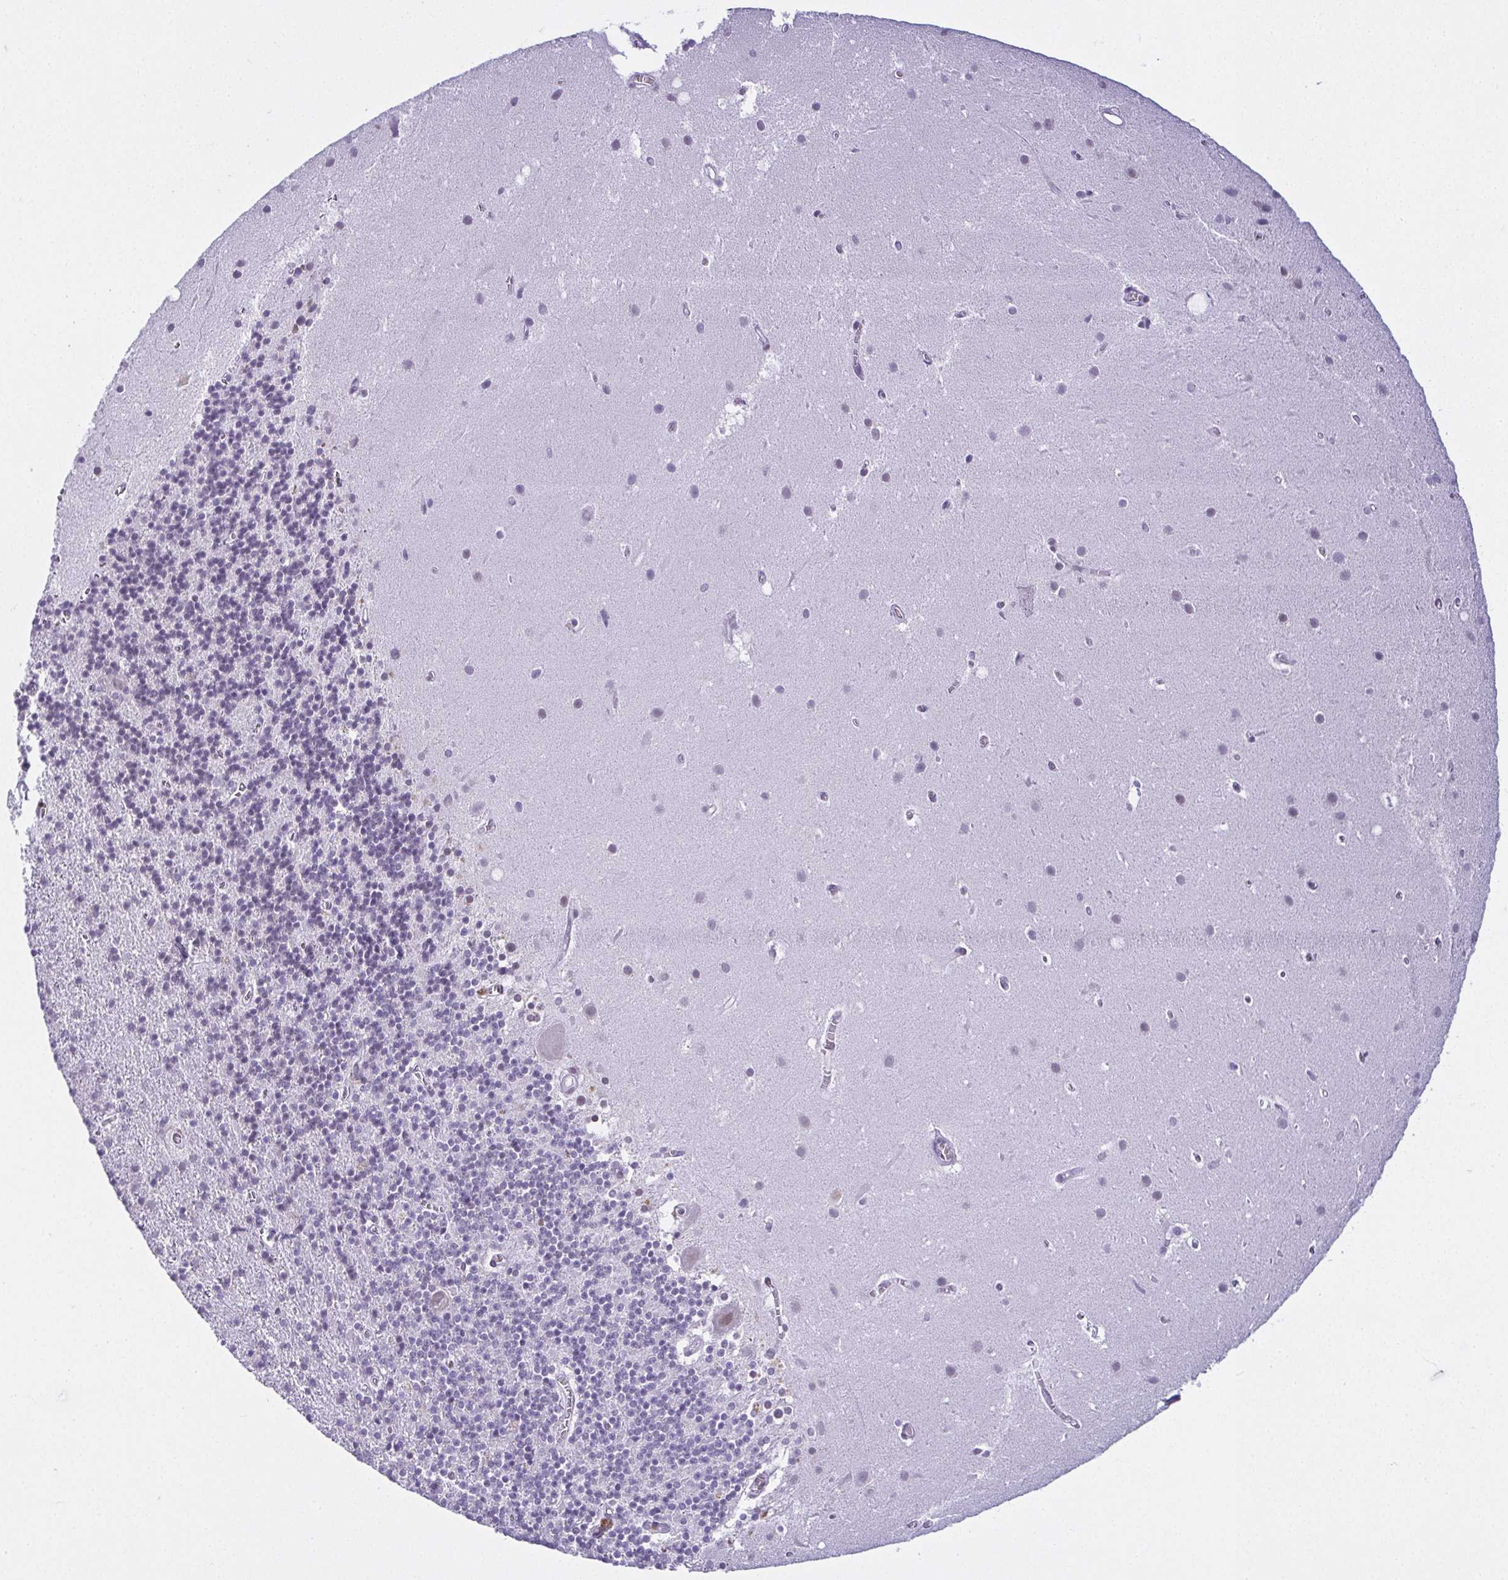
{"staining": {"intensity": "negative", "quantity": "none", "location": "none"}, "tissue": "cerebellum", "cell_type": "Cells in granular layer", "image_type": "normal", "snomed": [{"axis": "morphology", "description": "Normal tissue, NOS"}, {"axis": "topography", "description": "Cerebellum"}], "caption": "Micrograph shows no protein staining in cells in granular layer of unremarkable cerebellum.", "gene": "RBM3", "patient": {"sex": "male", "age": 70}}